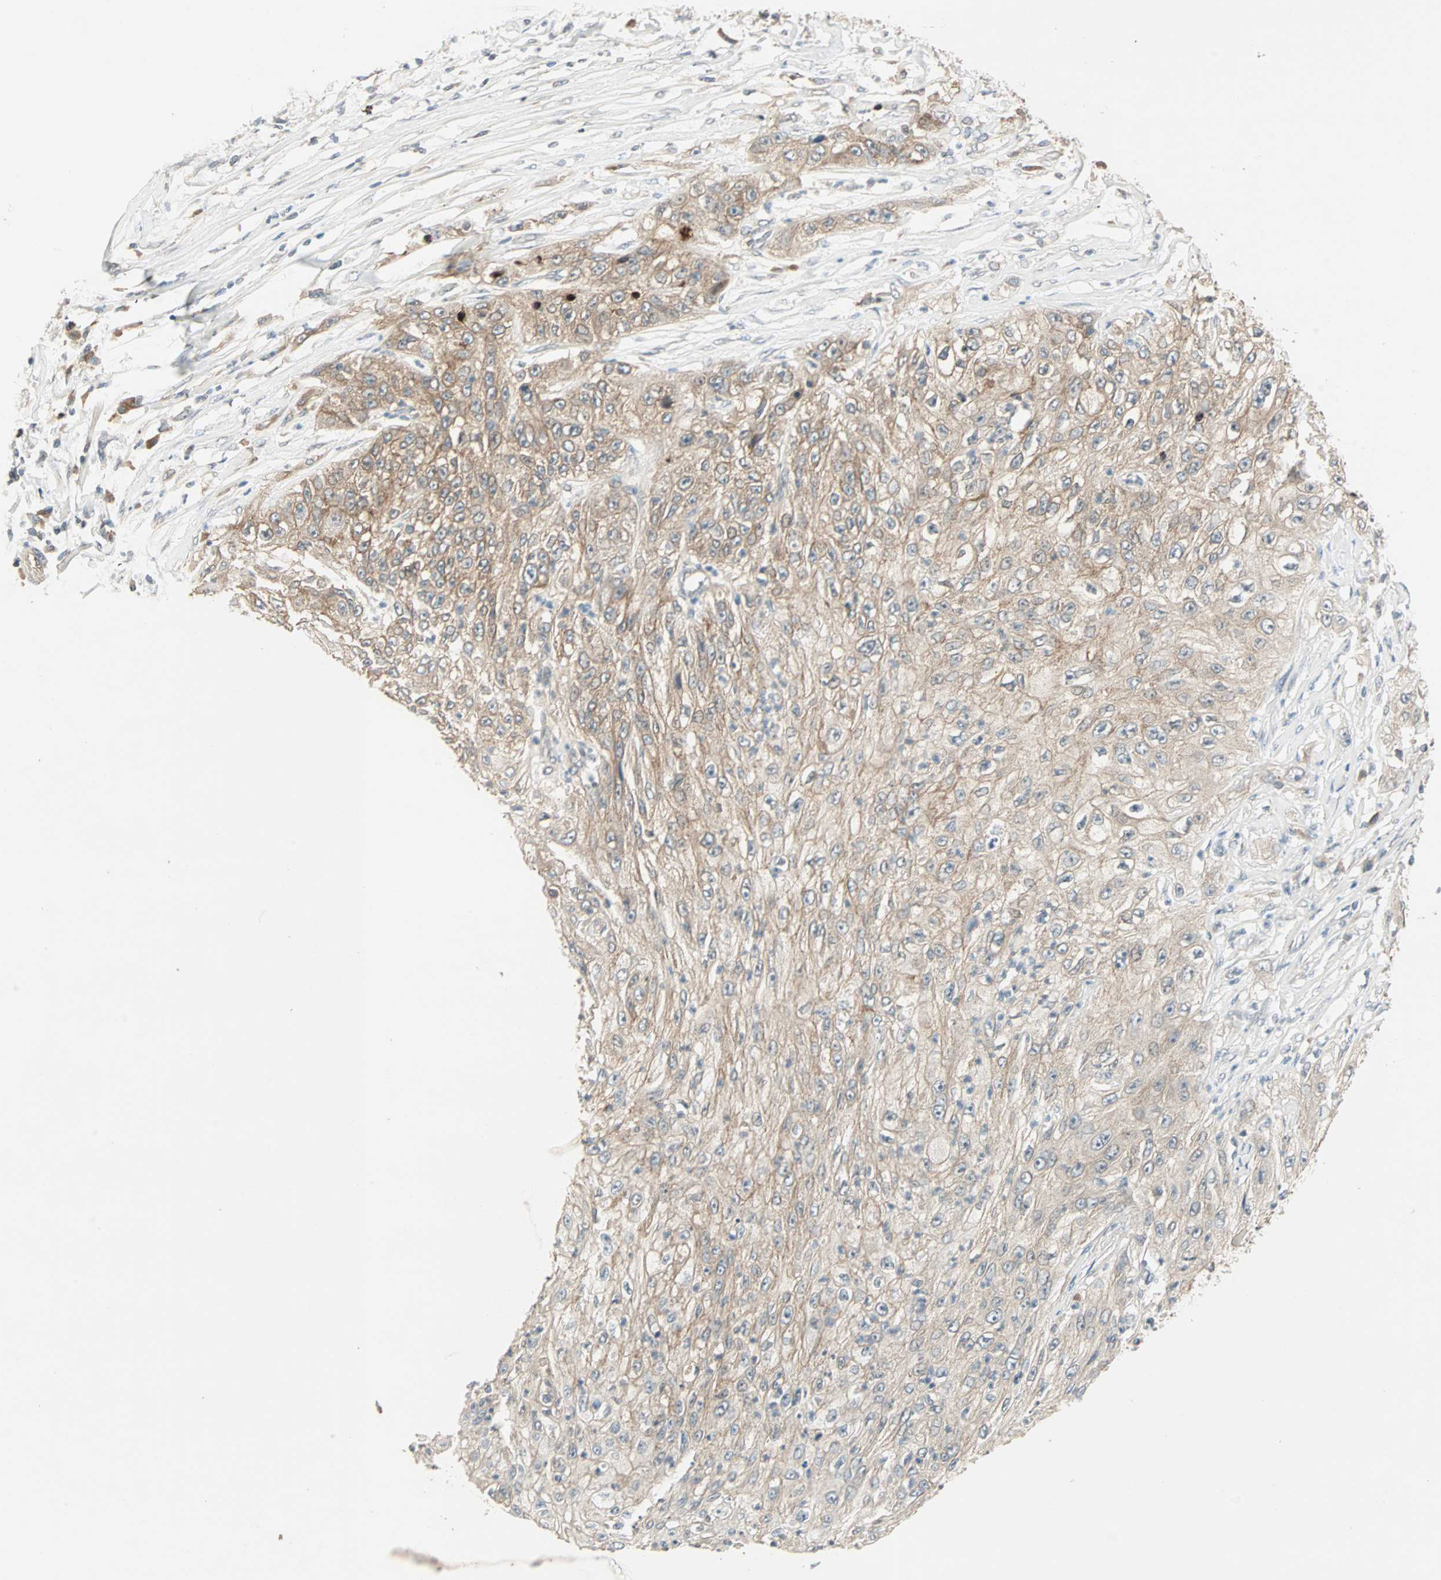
{"staining": {"intensity": "moderate", "quantity": ">75%", "location": "cytoplasmic/membranous"}, "tissue": "lung cancer", "cell_type": "Tumor cells", "image_type": "cancer", "snomed": [{"axis": "morphology", "description": "Inflammation, NOS"}, {"axis": "morphology", "description": "Squamous cell carcinoma, NOS"}, {"axis": "topography", "description": "Lymph node"}, {"axis": "topography", "description": "Soft tissue"}, {"axis": "topography", "description": "Lung"}], "caption": "This is an image of immunohistochemistry (IHC) staining of lung cancer, which shows moderate positivity in the cytoplasmic/membranous of tumor cells.", "gene": "TTF2", "patient": {"sex": "male", "age": 66}}